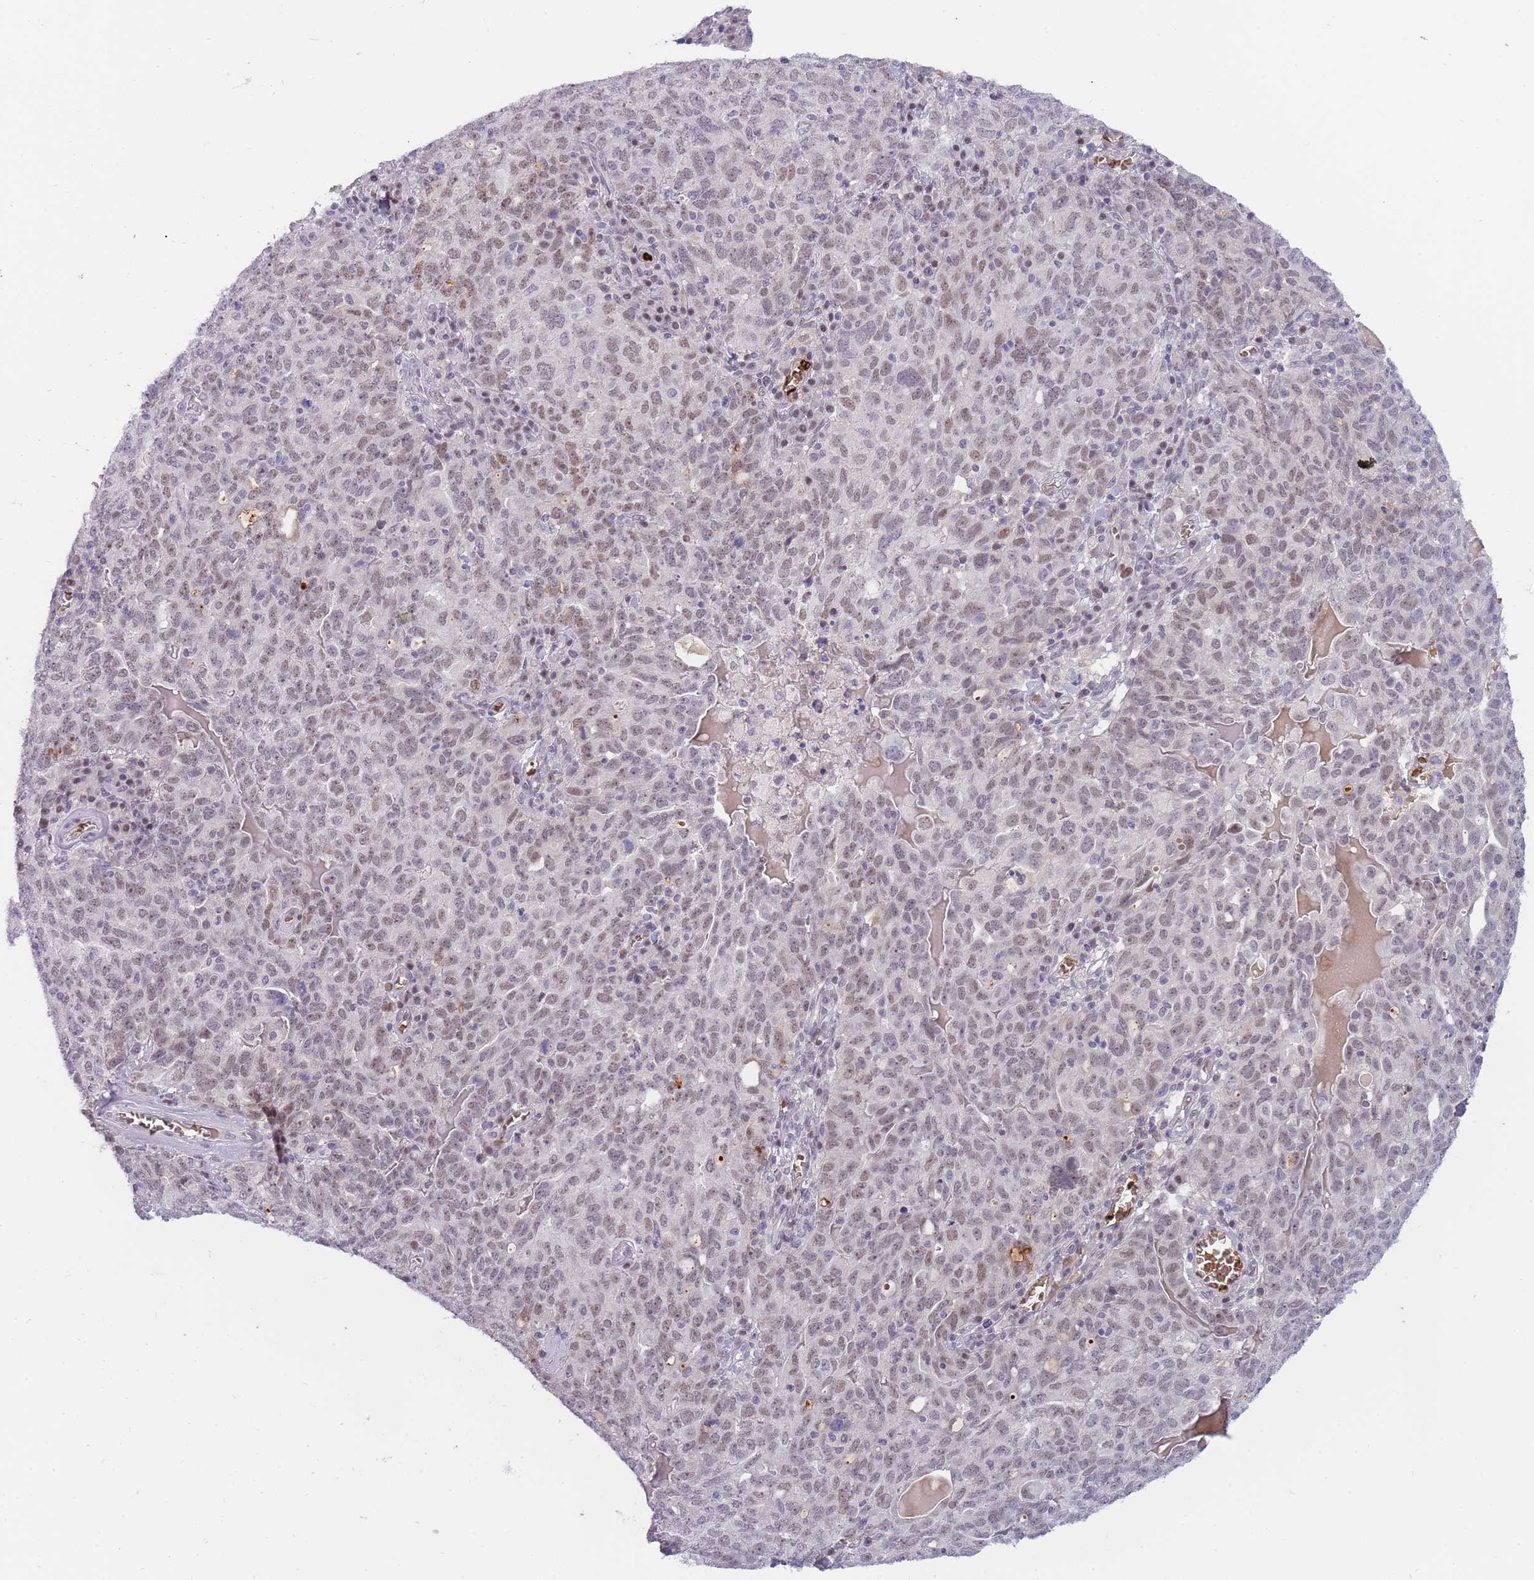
{"staining": {"intensity": "weak", "quantity": ">75%", "location": "nuclear"}, "tissue": "ovarian cancer", "cell_type": "Tumor cells", "image_type": "cancer", "snomed": [{"axis": "morphology", "description": "Carcinoma, endometroid"}, {"axis": "topography", "description": "Ovary"}], "caption": "Ovarian cancer (endometroid carcinoma) tissue demonstrates weak nuclear staining in approximately >75% of tumor cells, visualized by immunohistochemistry.", "gene": "LYPD6B", "patient": {"sex": "female", "age": 62}}